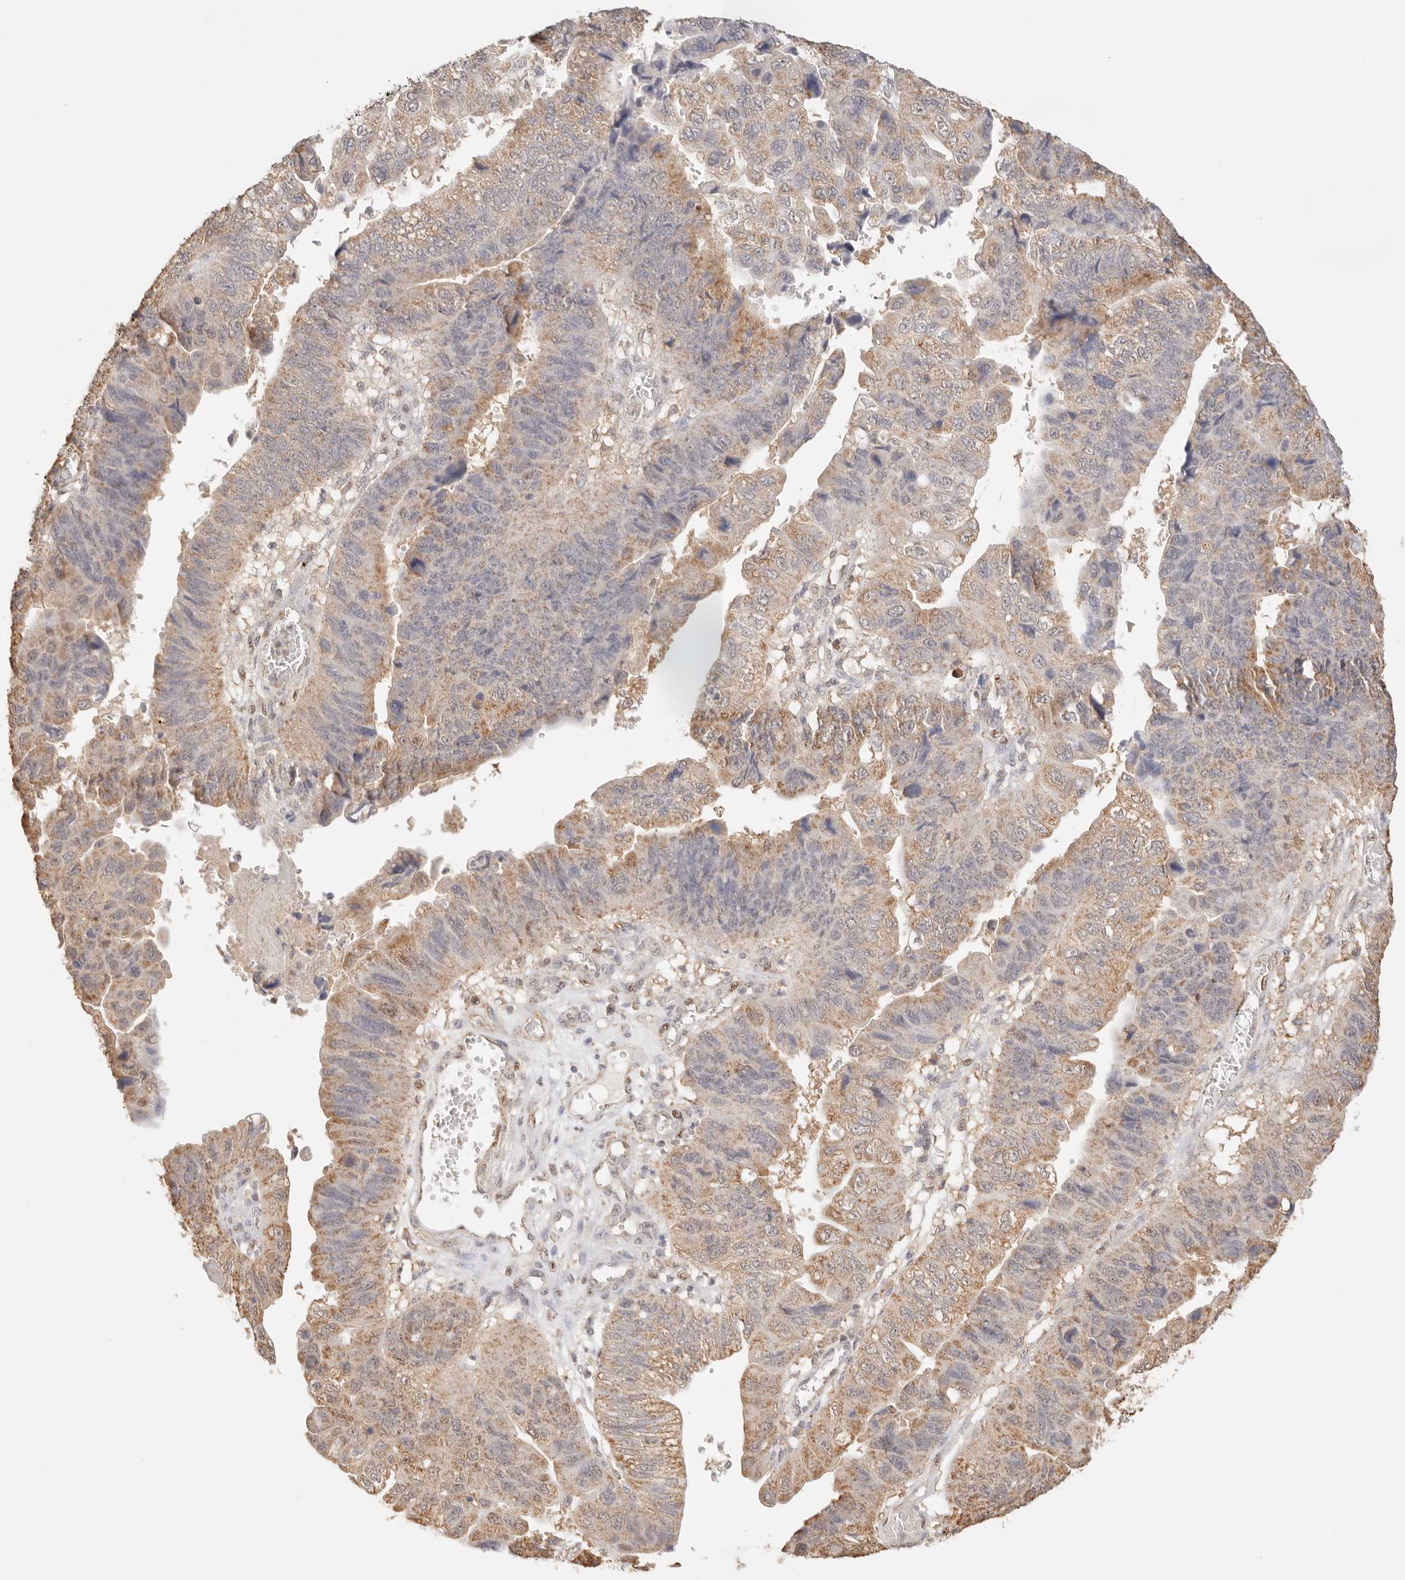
{"staining": {"intensity": "moderate", "quantity": ">75%", "location": "cytoplasmic/membranous"}, "tissue": "stomach cancer", "cell_type": "Tumor cells", "image_type": "cancer", "snomed": [{"axis": "morphology", "description": "Adenocarcinoma, NOS"}, {"axis": "topography", "description": "Stomach"}], "caption": "Adenocarcinoma (stomach) was stained to show a protein in brown. There is medium levels of moderate cytoplasmic/membranous staining in approximately >75% of tumor cells.", "gene": "IL1R2", "patient": {"sex": "male", "age": 59}}